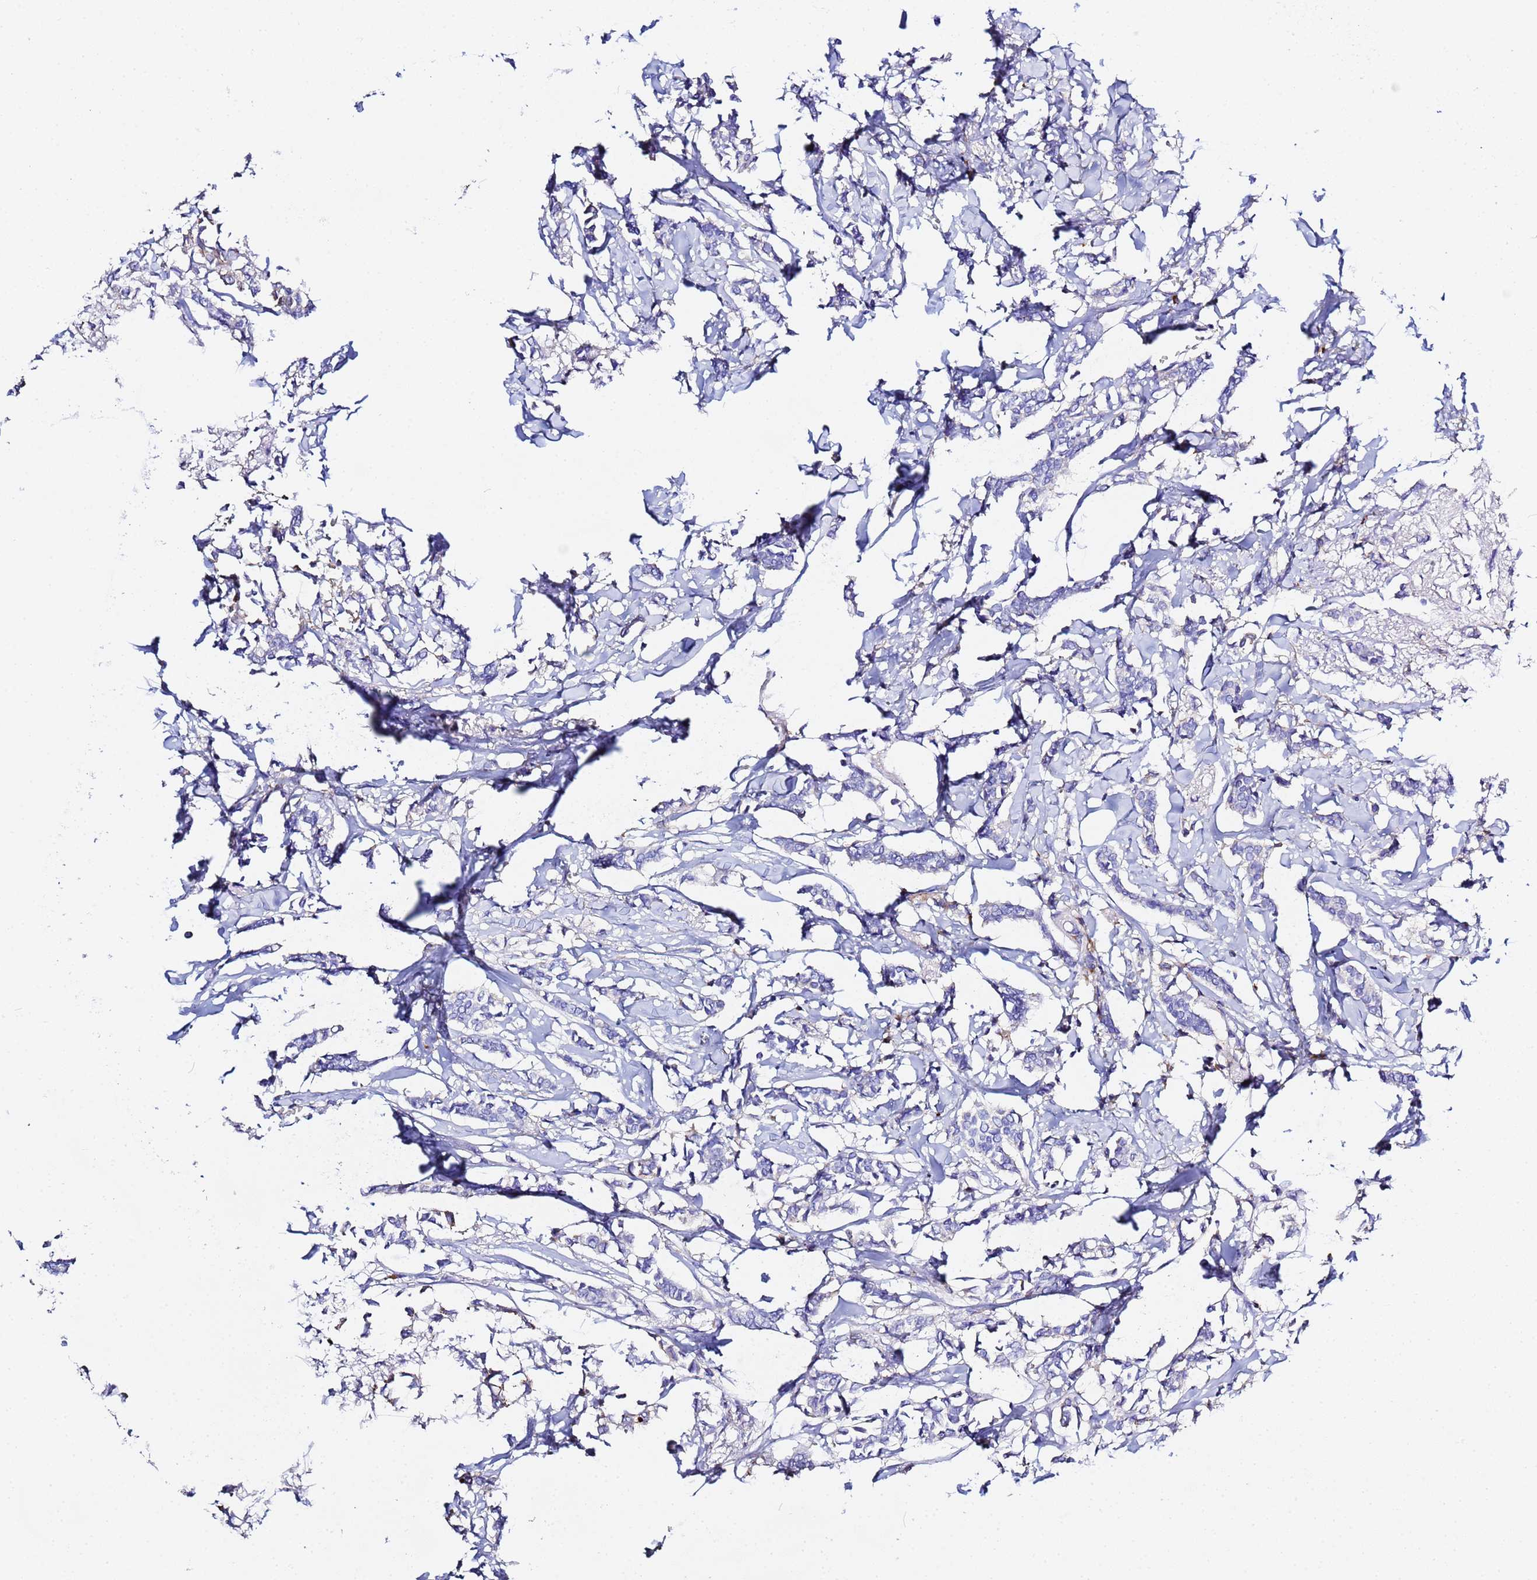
{"staining": {"intensity": "negative", "quantity": "none", "location": "none"}, "tissue": "breast cancer", "cell_type": "Tumor cells", "image_type": "cancer", "snomed": [{"axis": "morphology", "description": "Duct carcinoma"}, {"axis": "topography", "description": "Breast"}], "caption": "Immunohistochemical staining of invasive ductal carcinoma (breast) exhibits no significant expression in tumor cells. (Stains: DAB IHC with hematoxylin counter stain, Microscopy: brightfield microscopy at high magnification).", "gene": "VTI1B", "patient": {"sex": "female", "age": 41}}